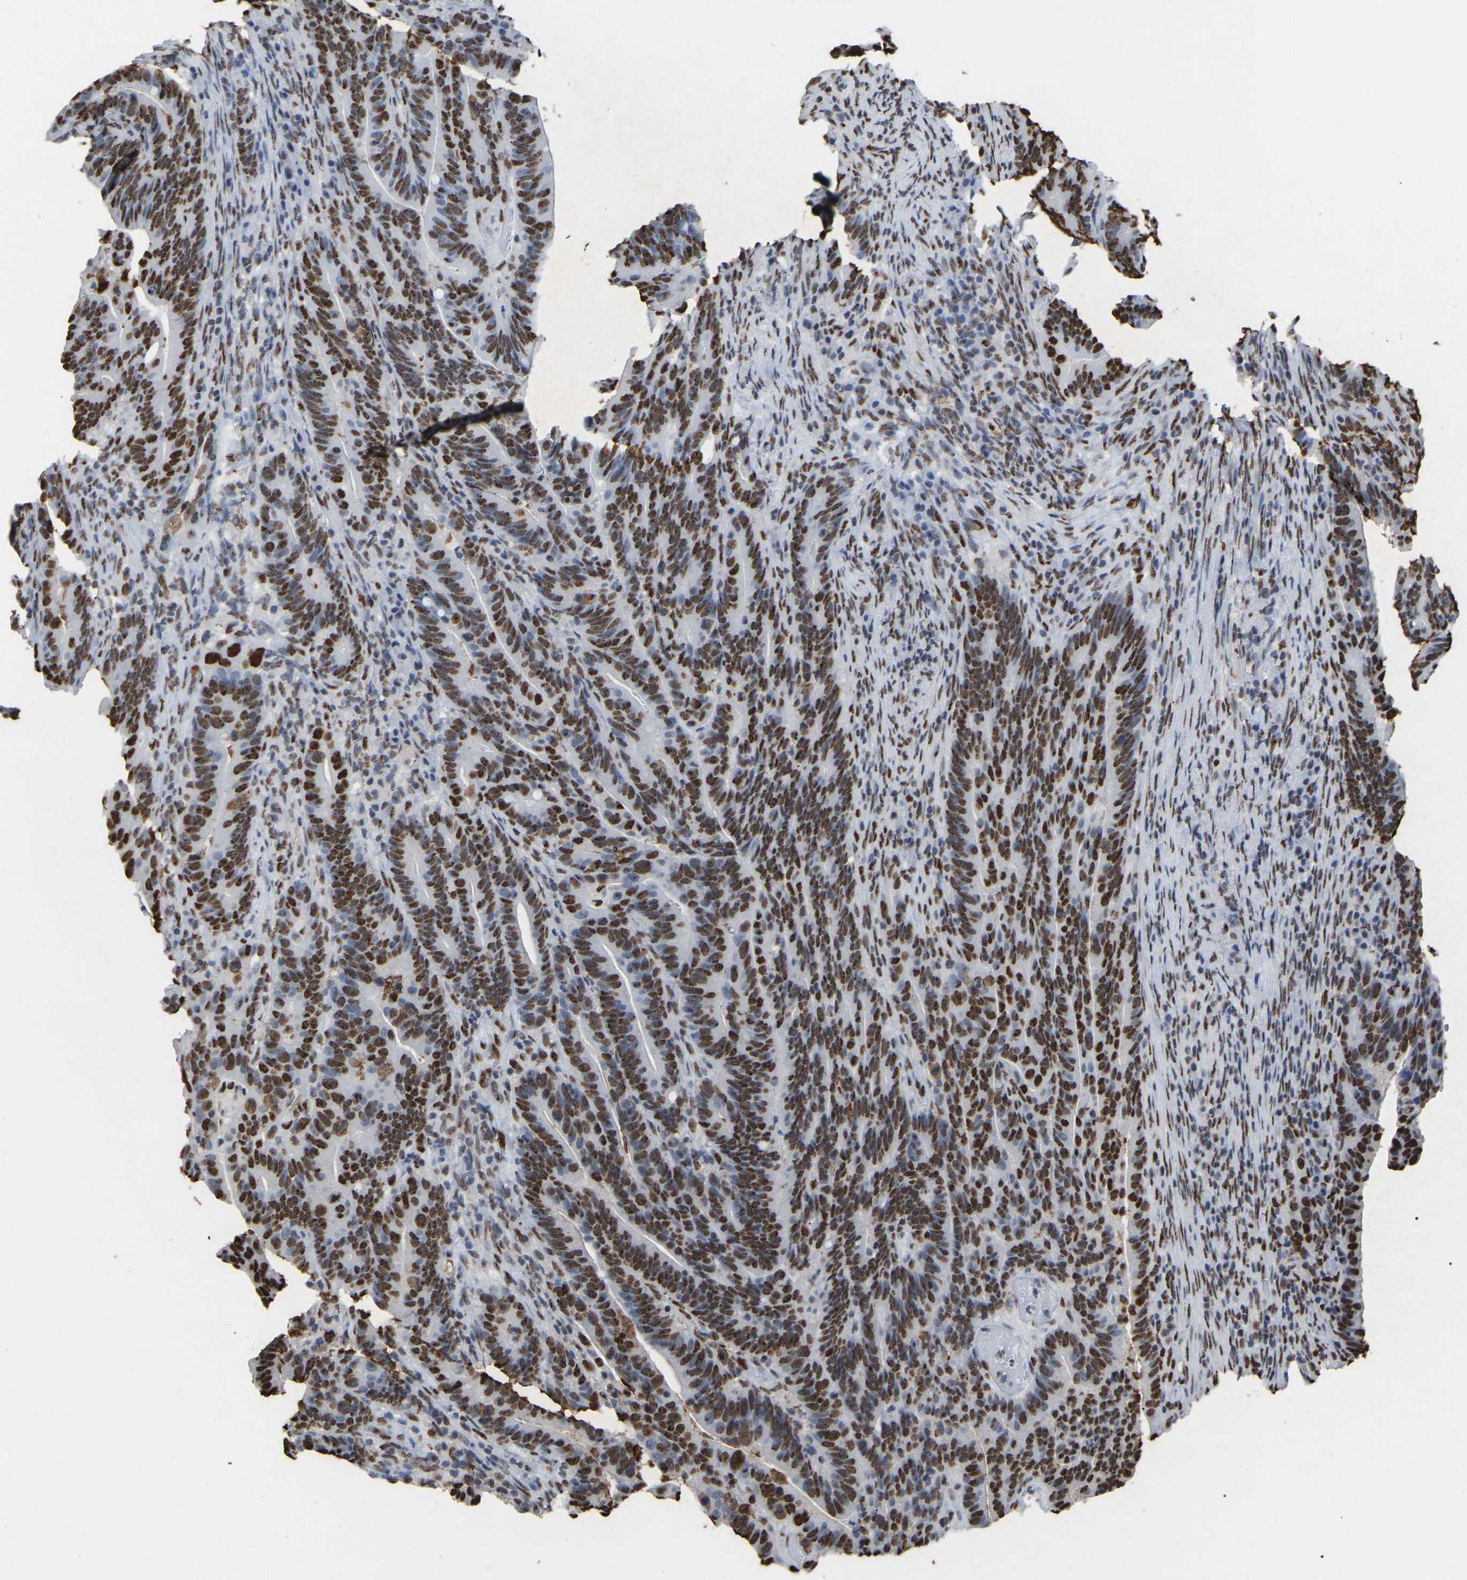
{"staining": {"intensity": "strong", "quantity": ">75%", "location": "nuclear"}, "tissue": "colorectal cancer", "cell_type": "Tumor cells", "image_type": "cancer", "snomed": [{"axis": "morphology", "description": "Adenocarcinoma, NOS"}, {"axis": "topography", "description": "Colon"}], "caption": "Immunohistochemical staining of human colorectal cancer (adenocarcinoma) demonstrates strong nuclear protein positivity in approximately >75% of tumor cells.", "gene": "RBL2", "patient": {"sex": "female", "age": 66}}